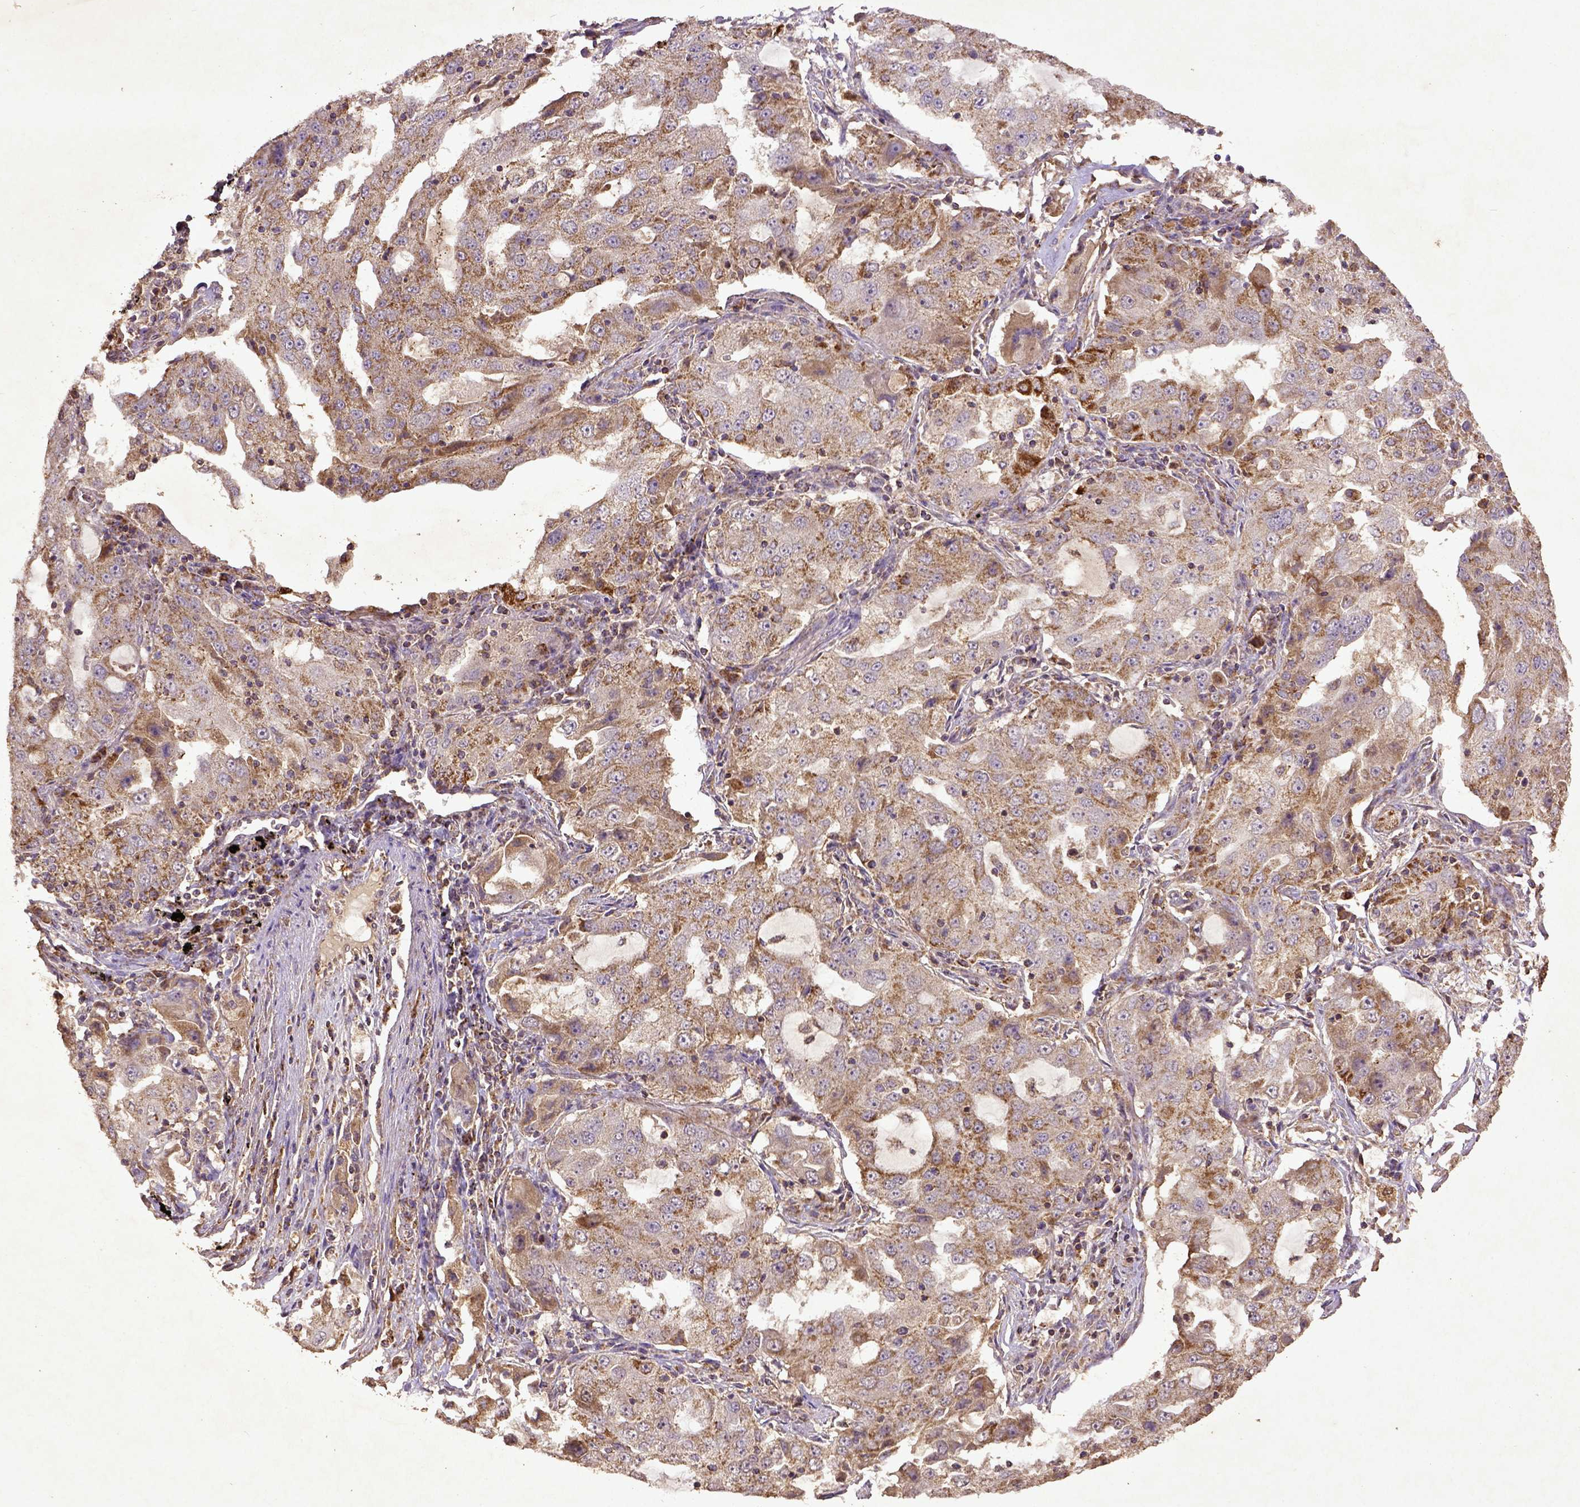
{"staining": {"intensity": "moderate", "quantity": ">75%", "location": "cytoplasmic/membranous"}, "tissue": "lung cancer", "cell_type": "Tumor cells", "image_type": "cancer", "snomed": [{"axis": "morphology", "description": "Adenocarcinoma, NOS"}, {"axis": "topography", "description": "Lung"}], "caption": "Protein analysis of lung cancer tissue reveals moderate cytoplasmic/membranous expression in approximately >75% of tumor cells.", "gene": "MT-CO1", "patient": {"sex": "female", "age": 61}}